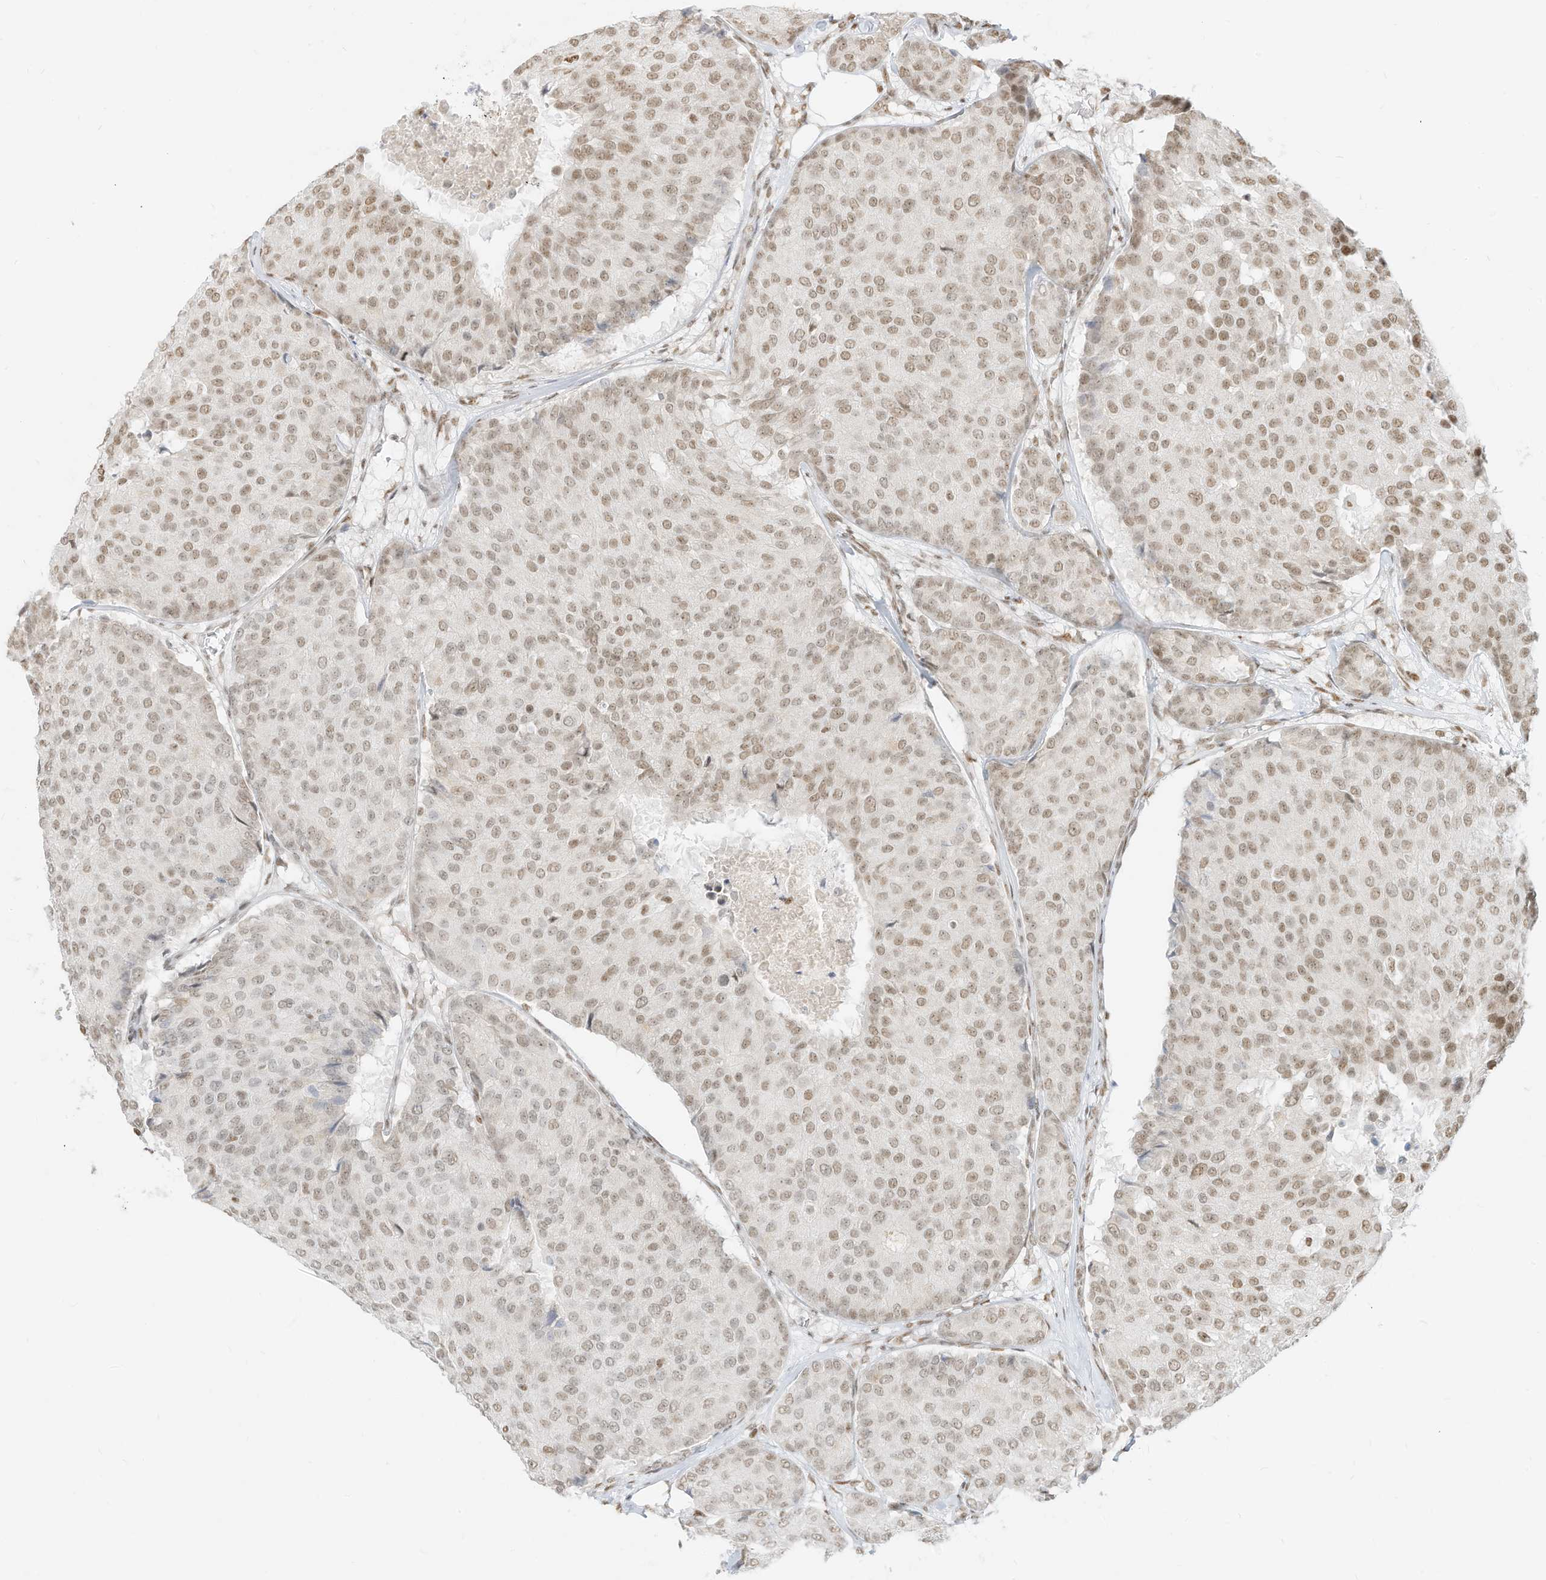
{"staining": {"intensity": "weak", "quantity": ">75%", "location": "nuclear"}, "tissue": "breast cancer", "cell_type": "Tumor cells", "image_type": "cancer", "snomed": [{"axis": "morphology", "description": "Duct carcinoma"}, {"axis": "topography", "description": "Breast"}], "caption": "Immunohistochemical staining of breast cancer demonstrates low levels of weak nuclear protein expression in approximately >75% of tumor cells.", "gene": "NHSL1", "patient": {"sex": "female", "age": 75}}